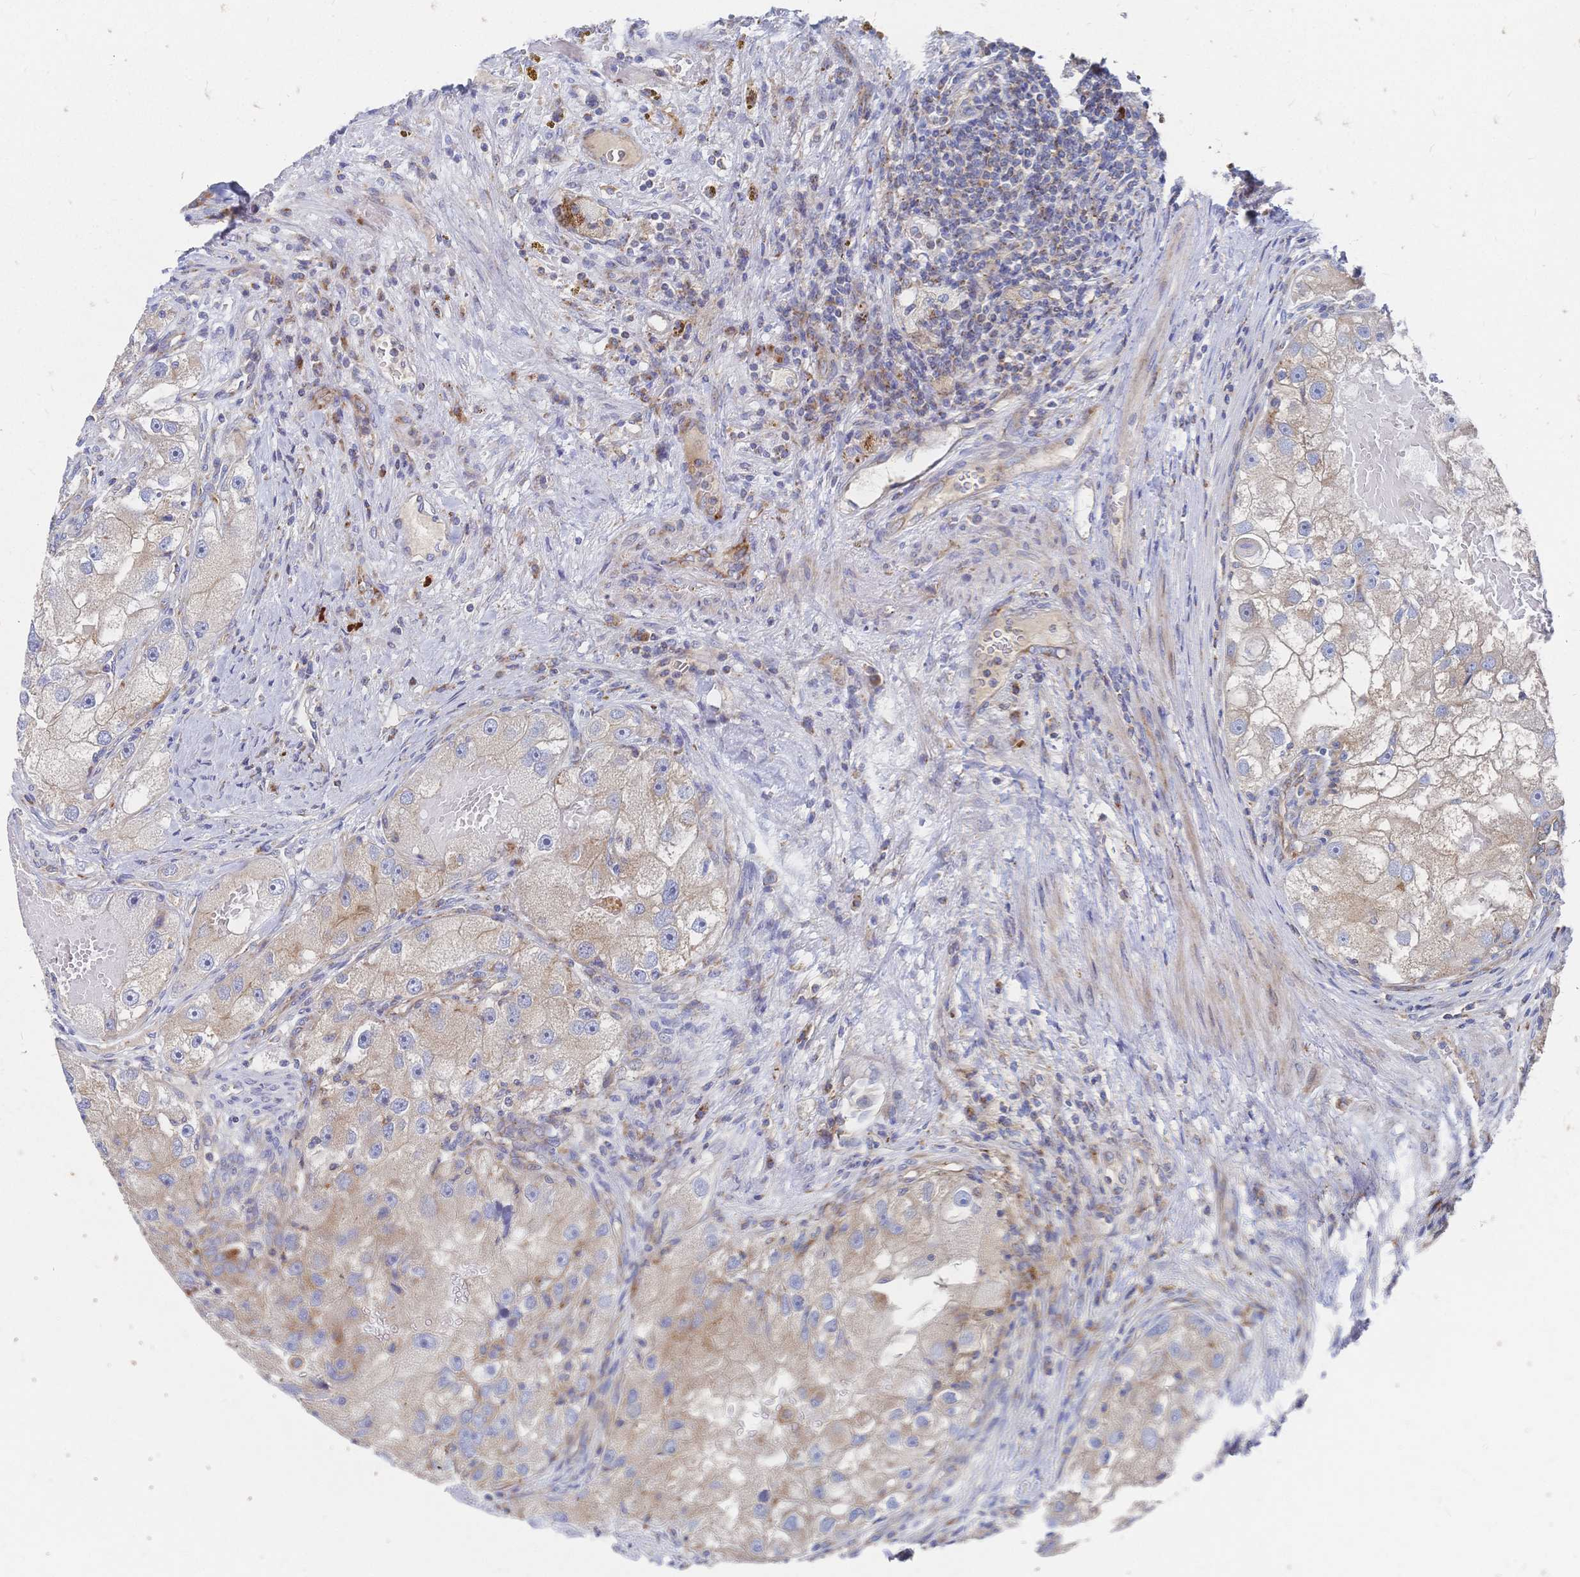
{"staining": {"intensity": "weak", "quantity": "25%-75%", "location": "cytoplasmic/membranous"}, "tissue": "renal cancer", "cell_type": "Tumor cells", "image_type": "cancer", "snomed": [{"axis": "morphology", "description": "Adenocarcinoma, NOS"}, {"axis": "topography", "description": "Kidney"}], "caption": "Immunohistochemical staining of human adenocarcinoma (renal) shows low levels of weak cytoplasmic/membranous staining in approximately 25%-75% of tumor cells.", "gene": "SORBS1", "patient": {"sex": "male", "age": 63}}